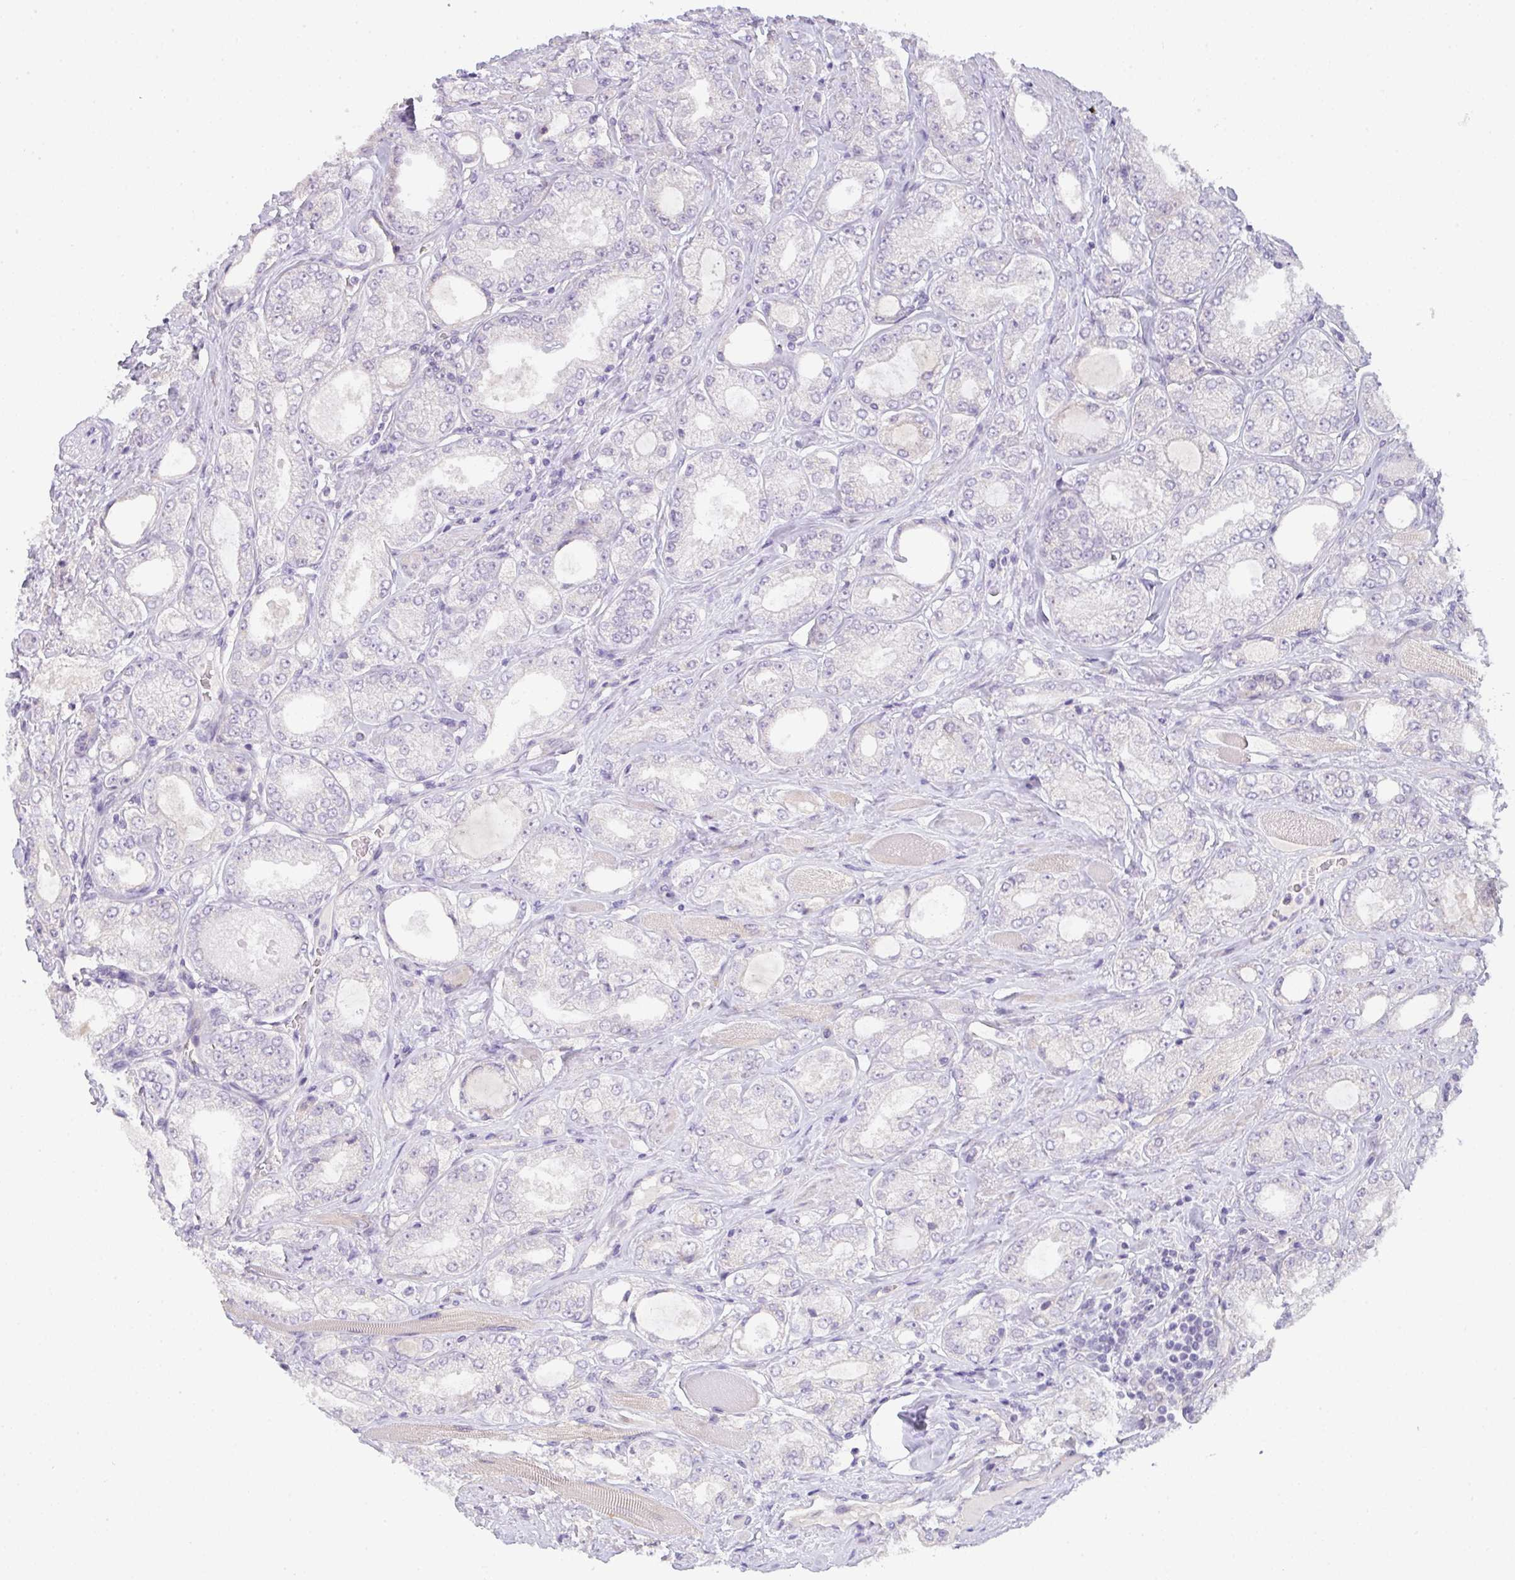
{"staining": {"intensity": "negative", "quantity": "none", "location": "none"}, "tissue": "prostate cancer", "cell_type": "Tumor cells", "image_type": "cancer", "snomed": [{"axis": "morphology", "description": "Adenocarcinoma, High grade"}, {"axis": "topography", "description": "Prostate"}], "caption": "An immunohistochemistry image of high-grade adenocarcinoma (prostate) is shown. There is no staining in tumor cells of high-grade adenocarcinoma (prostate).", "gene": "FILIP1", "patient": {"sex": "male", "age": 68}}